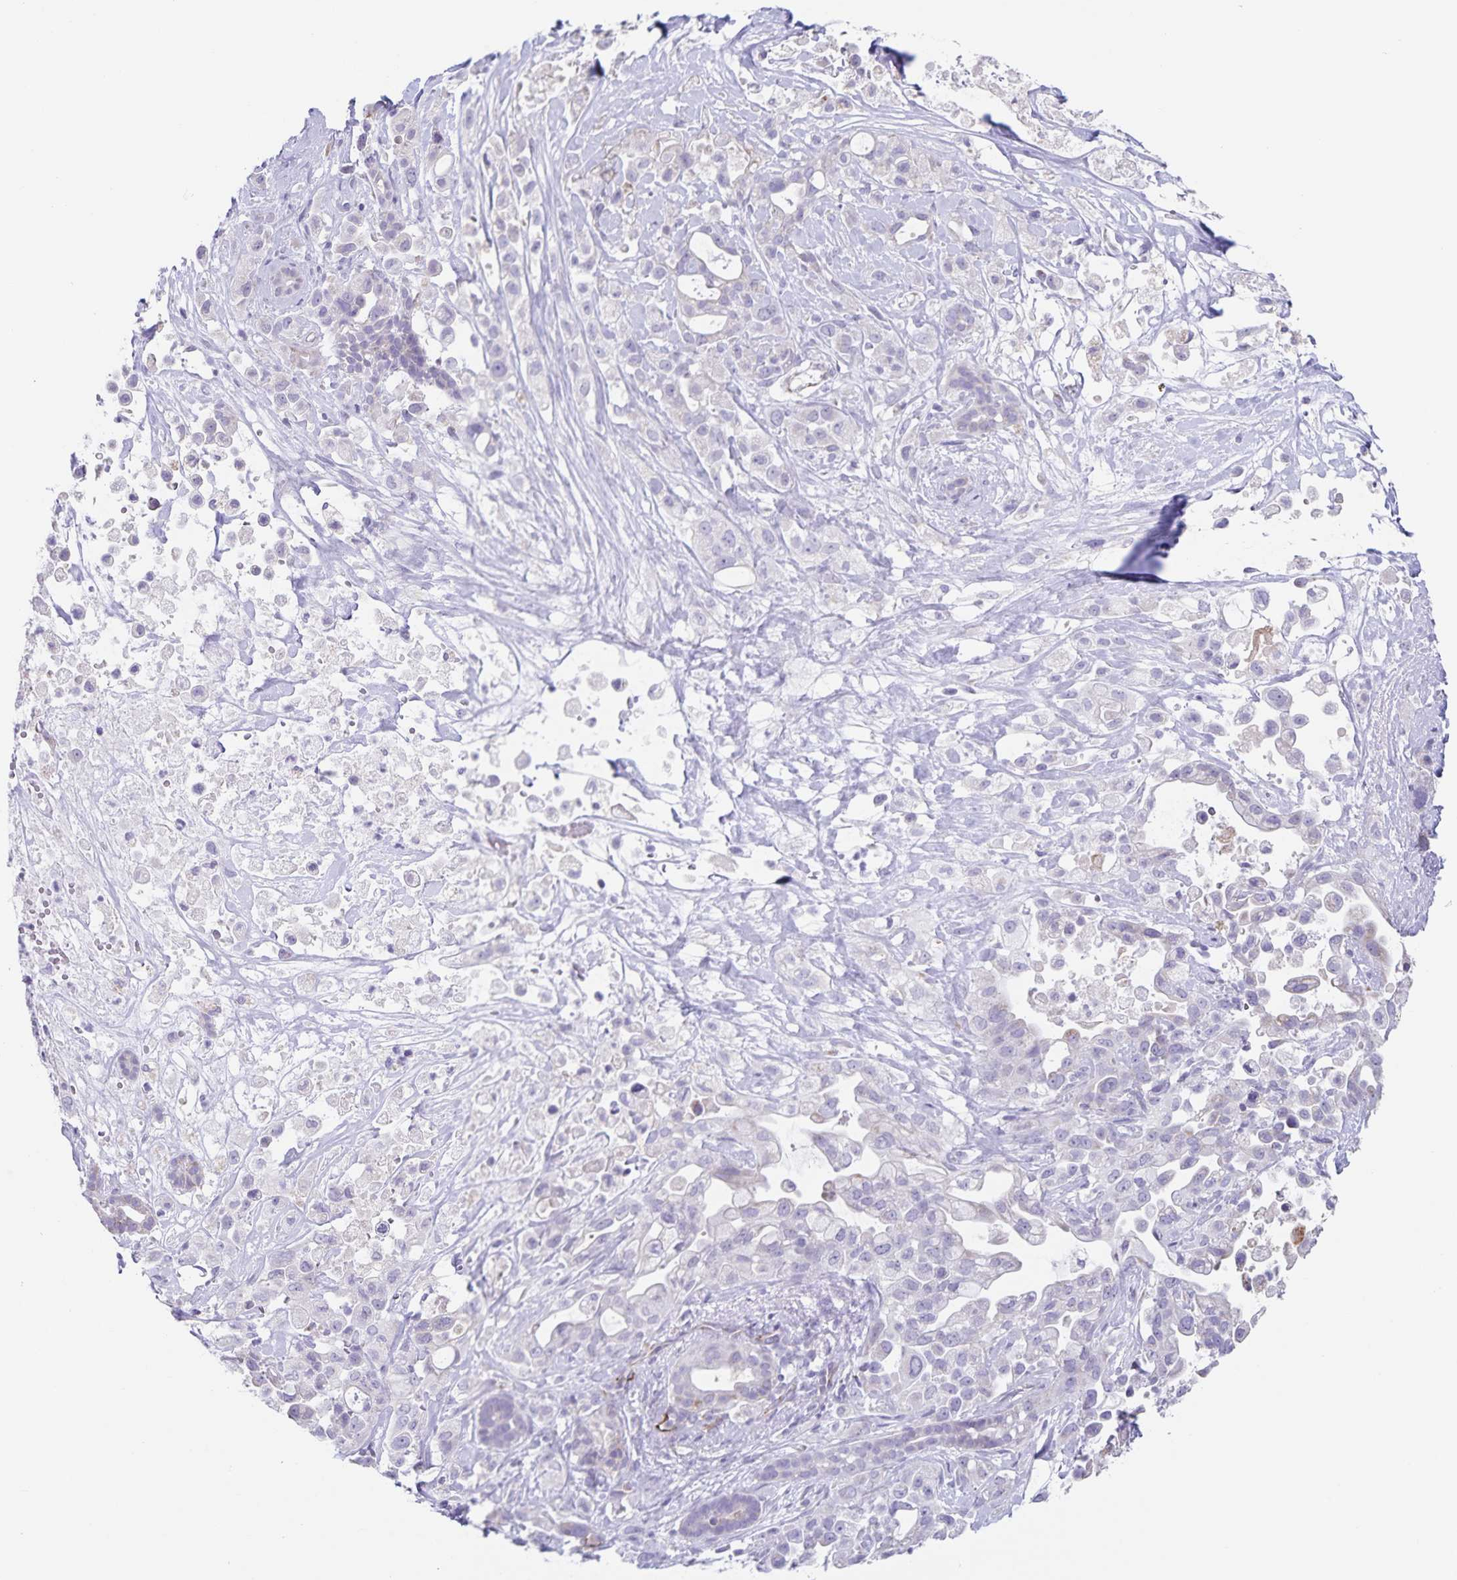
{"staining": {"intensity": "negative", "quantity": "none", "location": "none"}, "tissue": "pancreatic cancer", "cell_type": "Tumor cells", "image_type": "cancer", "snomed": [{"axis": "morphology", "description": "Adenocarcinoma, NOS"}, {"axis": "topography", "description": "Pancreas"}], "caption": "The photomicrograph shows no staining of tumor cells in pancreatic cancer (adenocarcinoma).", "gene": "SYNM", "patient": {"sex": "male", "age": 44}}